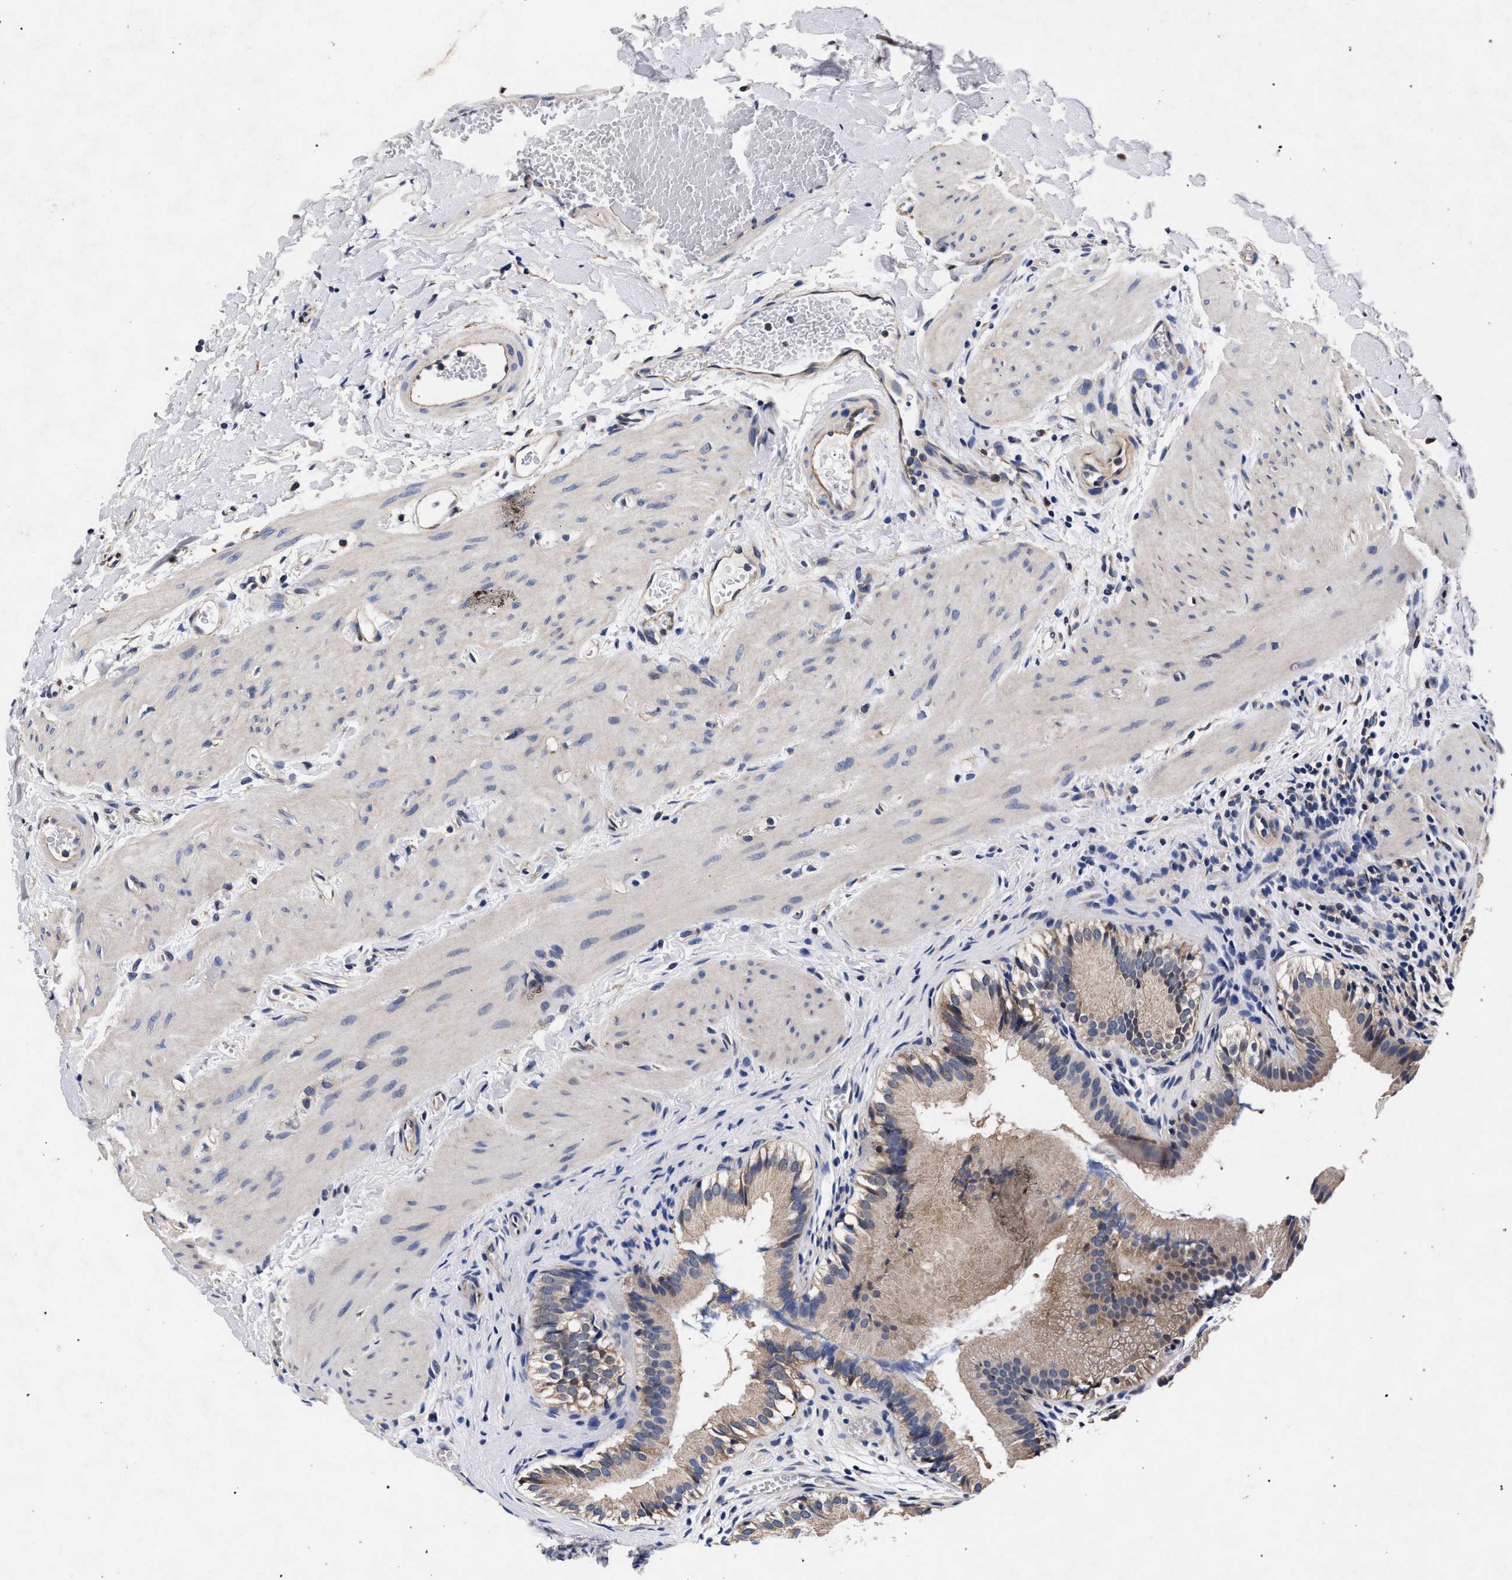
{"staining": {"intensity": "weak", "quantity": "25%-75%", "location": "cytoplasmic/membranous"}, "tissue": "gallbladder", "cell_type": "Glandular cells", "image_type": "normal", "snomed": [{"axis": "morphology", "description": "Normal tissue, NOS"}, {"axis": "topography", "description": "Gallbladder"}], "caption": "Unremarkable gallbladder reveals weak cytoplasmic/membranous staining in about 25%-75% of glandular cells Ihc stains the protein in brown and the nuclei are stained blue..", "gene": "CFAP95", "patient": {"sex": "female", "age": 26}}